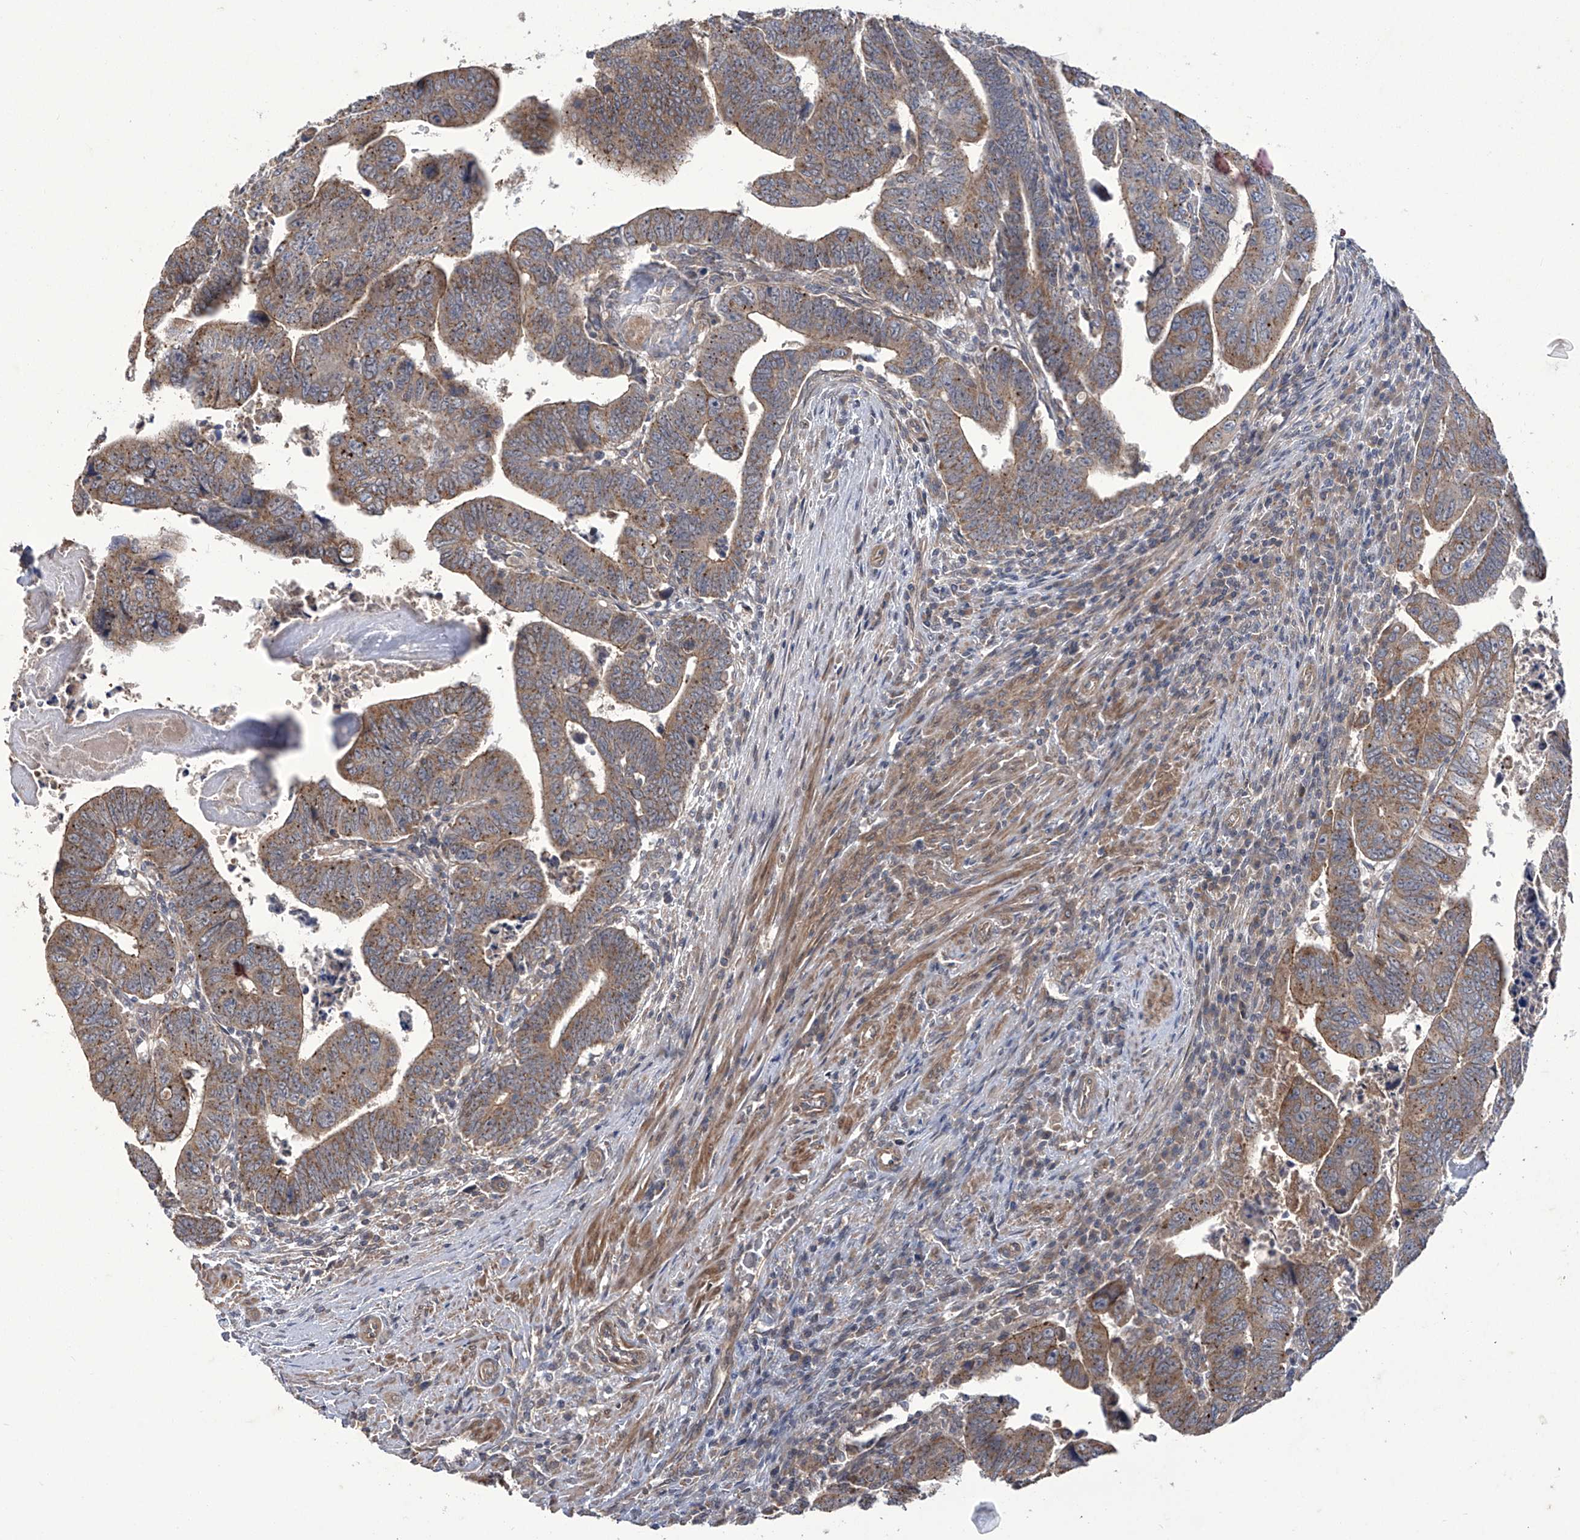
{"staining": {"intensity": "moderate", "quantity": ">75%", "location": "cytoplasmic/membranous"}, "tissue": "colorectal cancer", "cell_type": "Tumor cells", "image_type": "cancer", "snomed": [{"axis": "morphology", "description": "Normal tissue, NOS"}, {"axis": "morphology", "description": "Adenocarcinoma, NOS"}, {"axis": "topography", "description": "Rectum"}], "caption": "A high-resolution micrograph shows immunohistochemistry (IHC) staining of colorectal cancer, which shows moderate cytoplasmic/membranous expression in about >75% of tumor cells.", "gene": "TRIM60", "patient": {"sex": "female", "age": 65}}